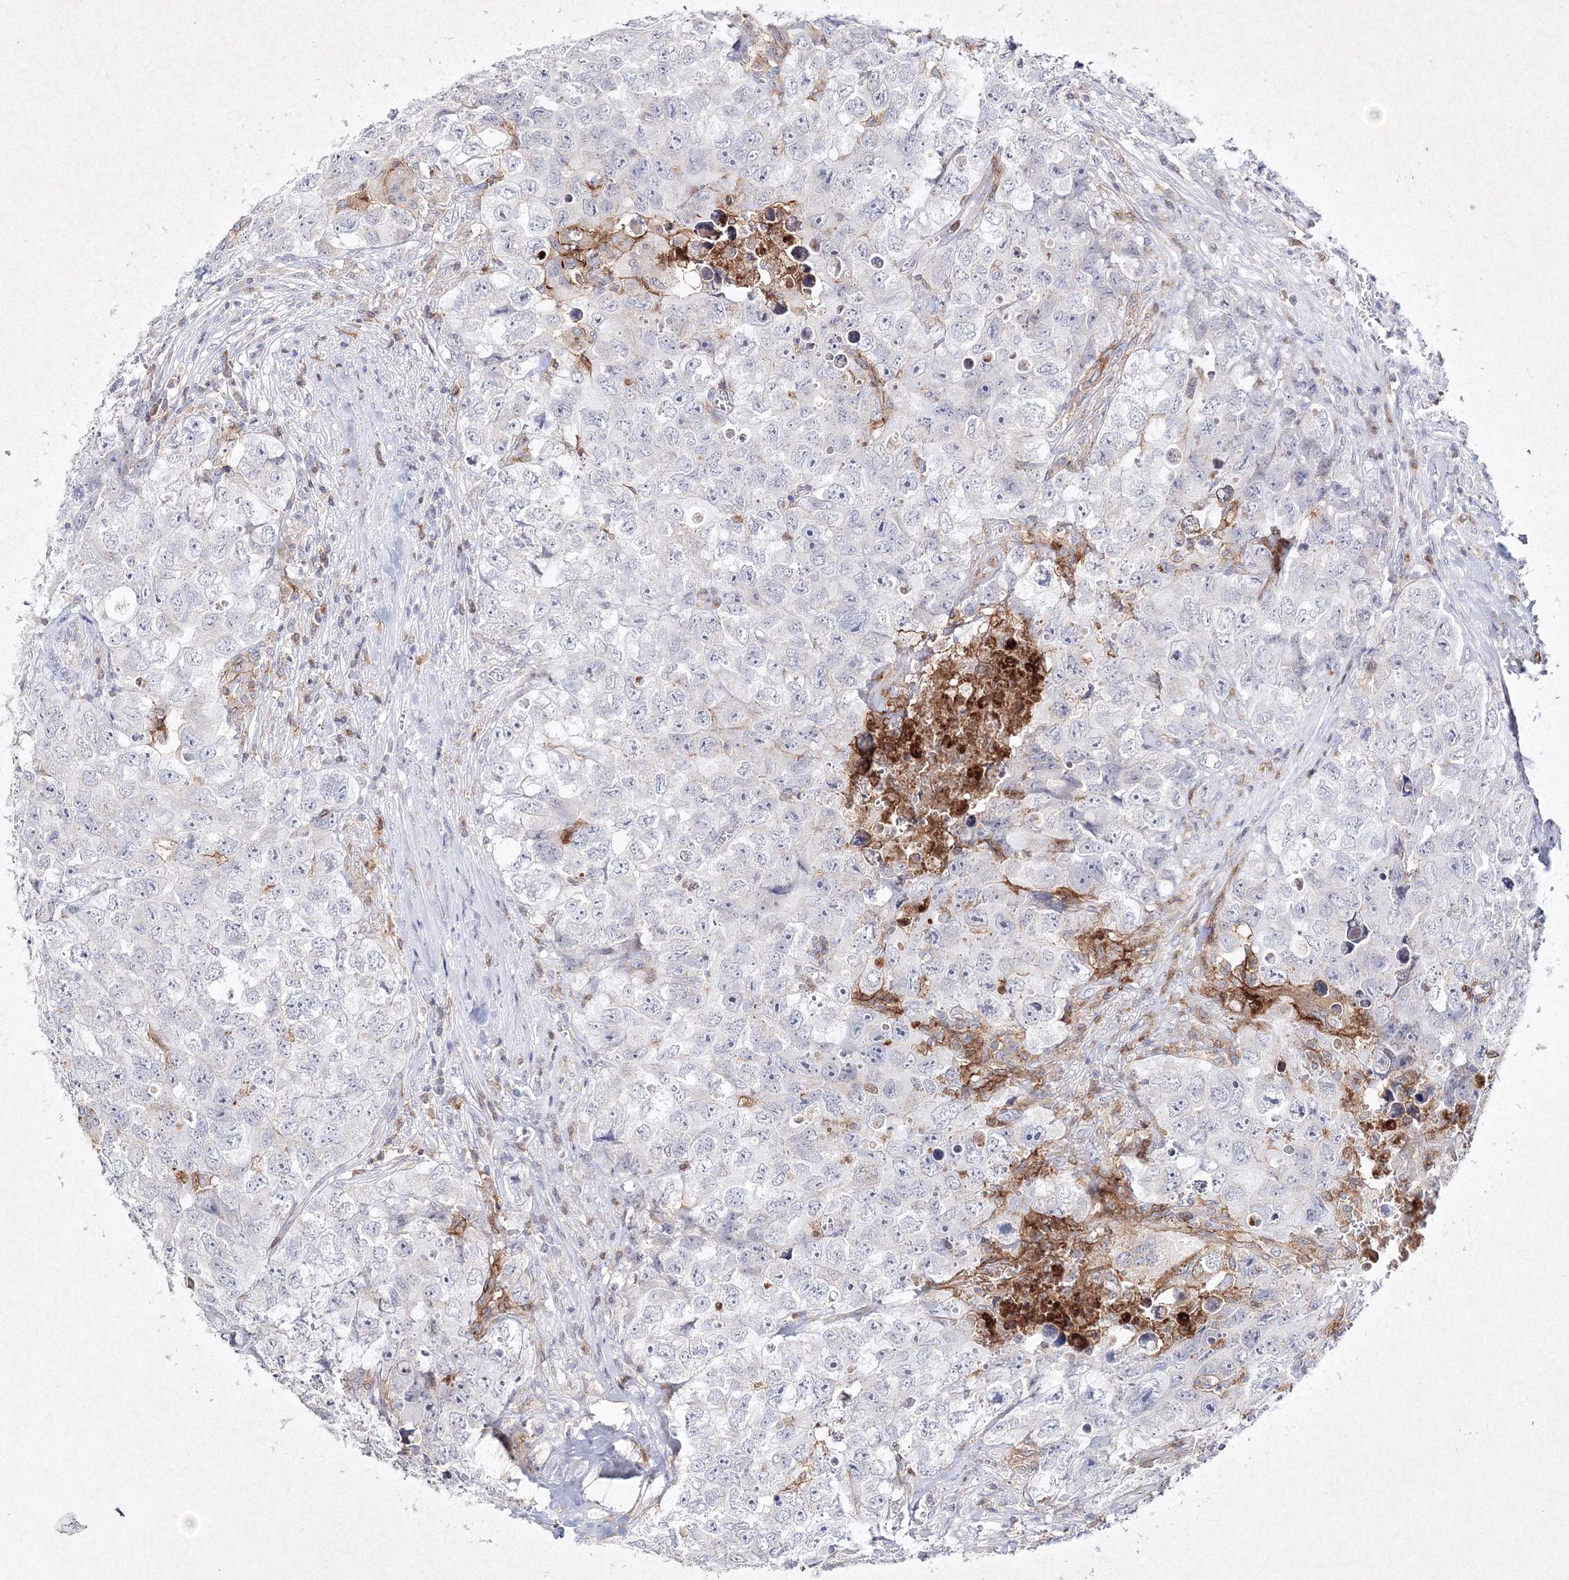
{"staining": {"intensity": "negative", "quantity": "none", "location": "none"}, "tissue": "testis cancer", "cell_type": "Tumor cells", "image_type": "cancer", "snomed": [{"axis": "morphology", "description": "Seminoma, NOS"}, {"axis": "morphology", "description": "Carcinoma, Embryonal, NOS"}, {"axis": "topography", "description": "Testis"}], "caption": "Immunohistochemistry (IHC) histopathology image of testis embryonal carcinoma stained for a protein (brown), which exhibits no staining in tumor cells.", "gene": "HCST", "patient": {"sex": "male", "age": 43}}